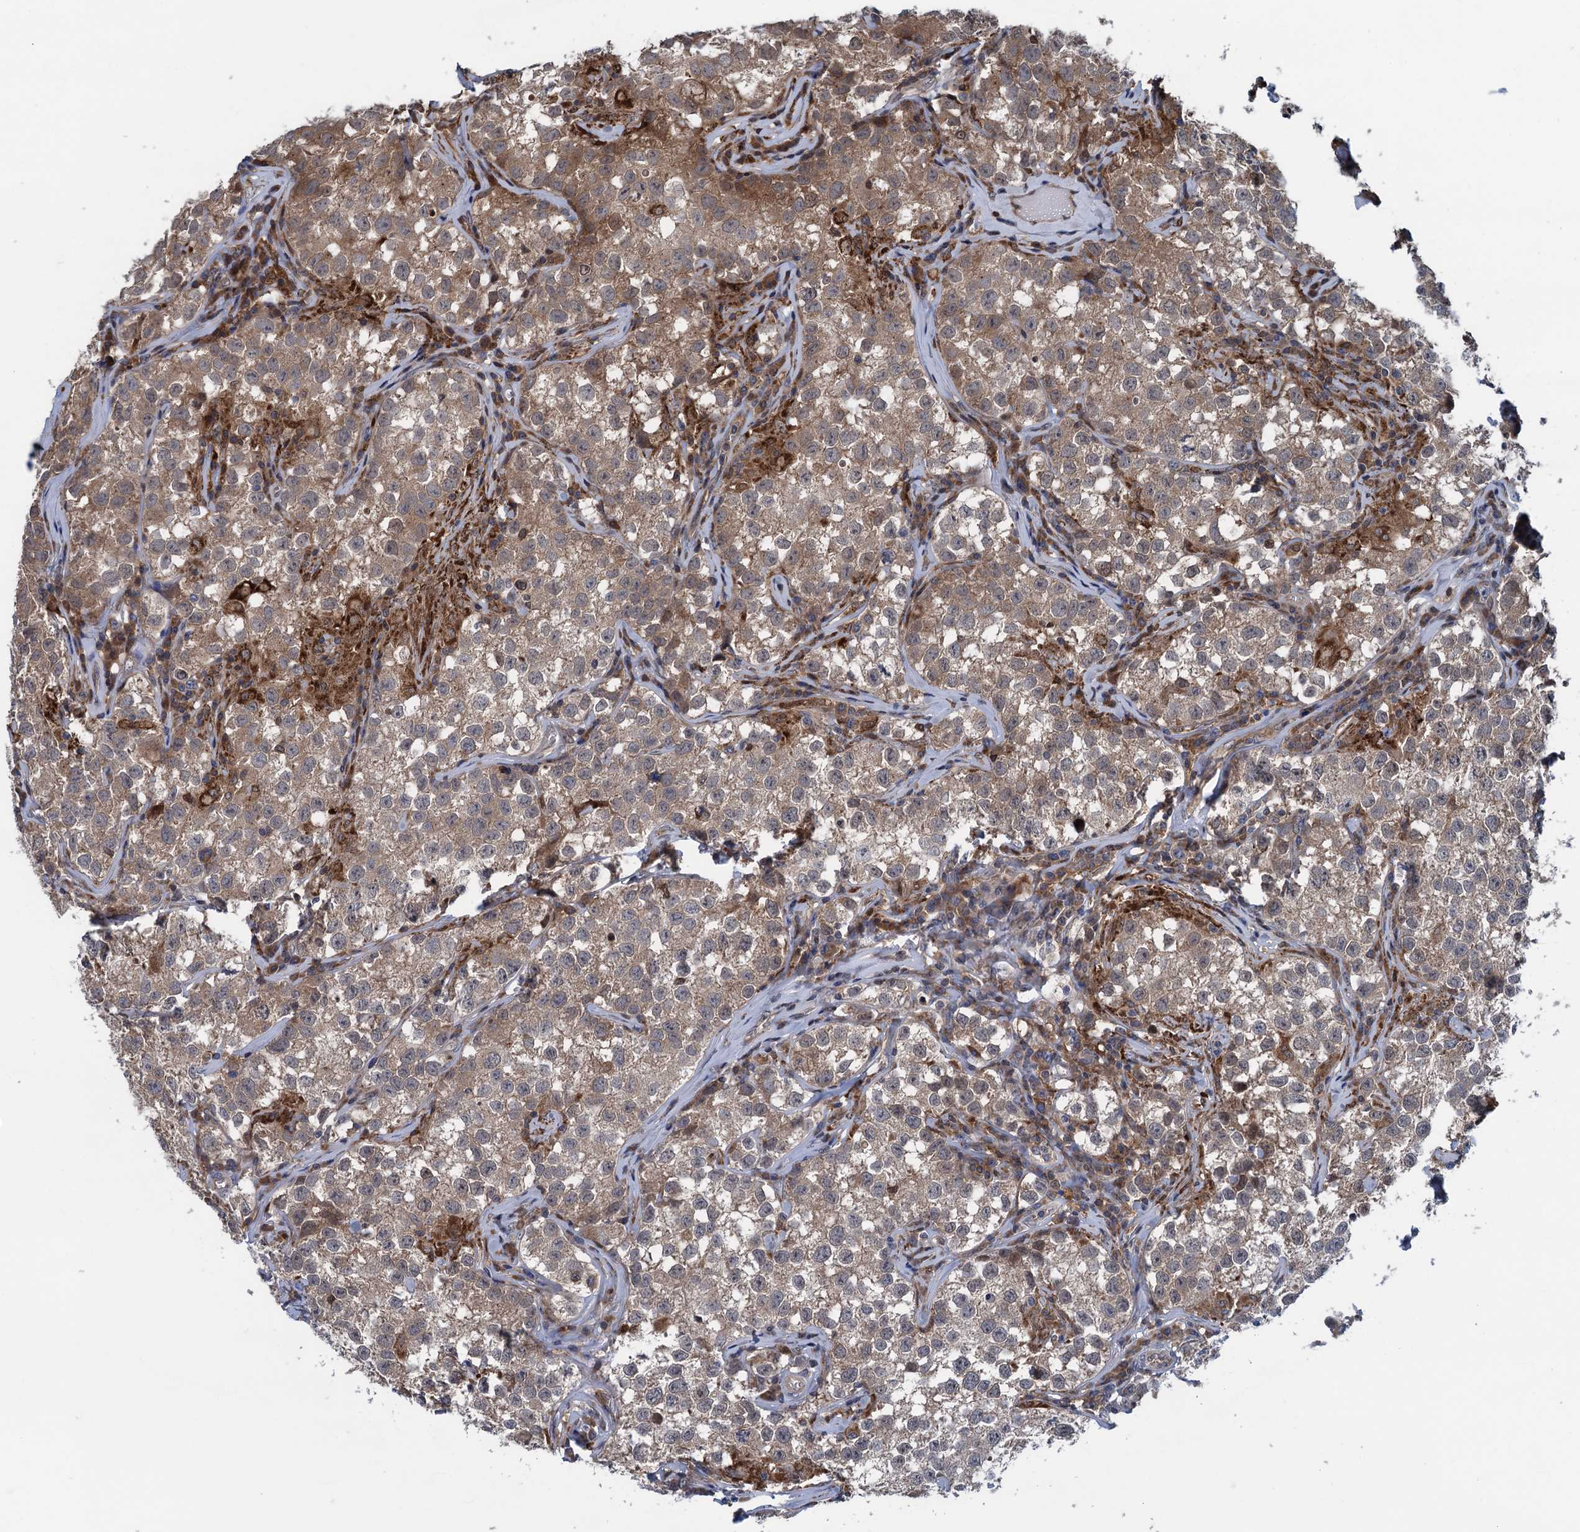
{"staining": {"intensity": "moderate", "quantity": ">75%", "location": "cytoplasmic/membranous"}, "tissue": "testis cancer", "cell_type": "Tumor cells", "image_type": "cancer", "snomed": [{"axis": "morphology", "description": "Seminoma, NOS"}, {"axis": "morphology", "description": "Carcinoma, Embryonal, NOS"}, {"axis": "topography", "description": "Testis"}], "caption": "Human testis cancer stained with a protein marker reveals moderate staining in tumor cells.", "gene": "CNTN5", "patient": {"sex": "male", "age": 43}}